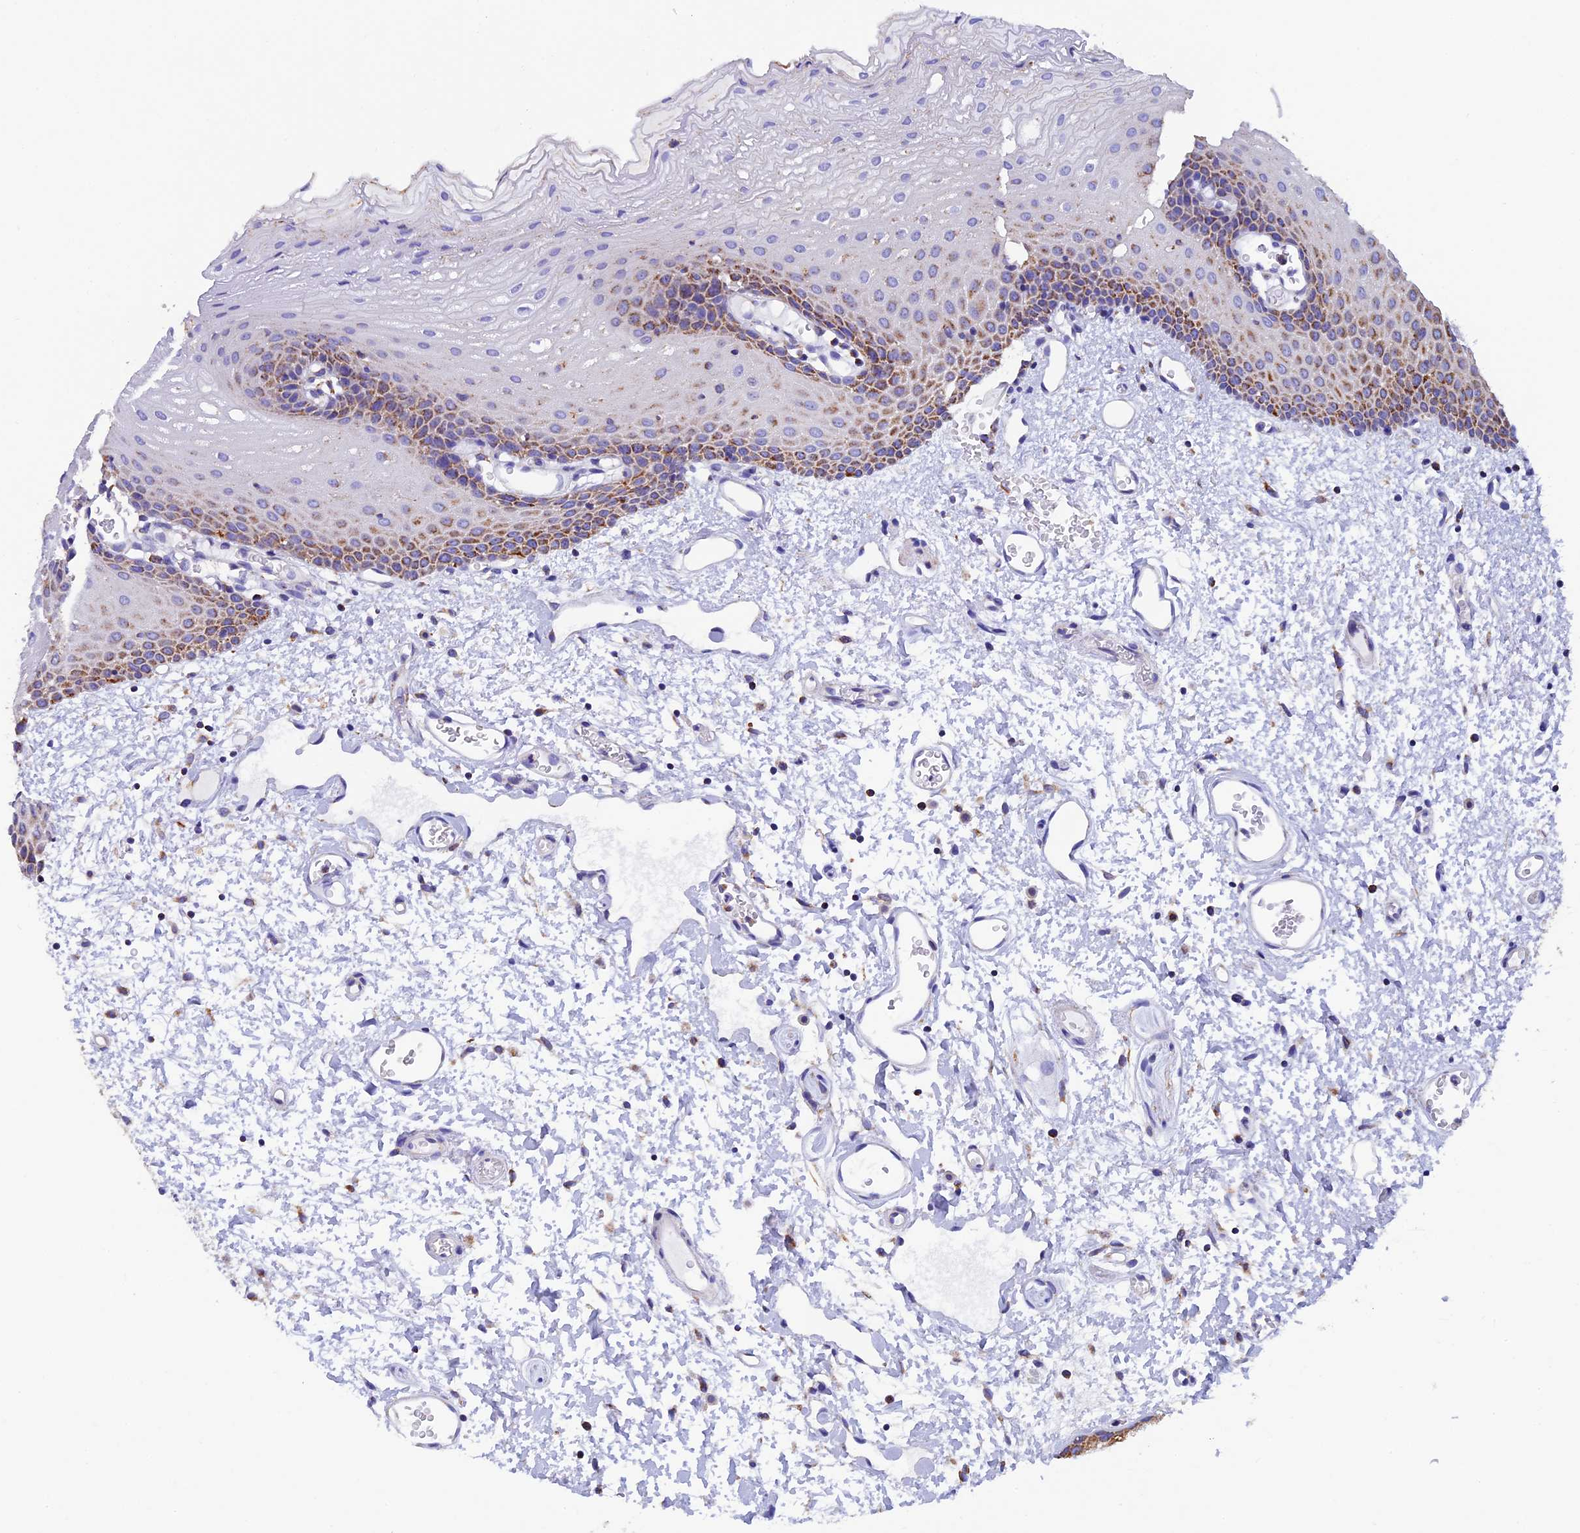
{"staining": {"intensity": "moderate", "quantity": "<25%", "location": "cytoplasmic/membranous"}, "tissue": "oral mucosa", "cell_type": "Squamous epithelial cells", "image_type": "normal", "snomed": [{"axis": "morphology", "description": "Normal tissue, NOS"}, {"axis": "topography", "description": "Oral tissue"}], "caption": "A brown stain labels moderate cytoplasmic/membranous expression of a protein in squamous epithelial cells of normal human oral mucosa.", "gene": "SLC8B1", "patient": {"sex": "female", "age": 70}}